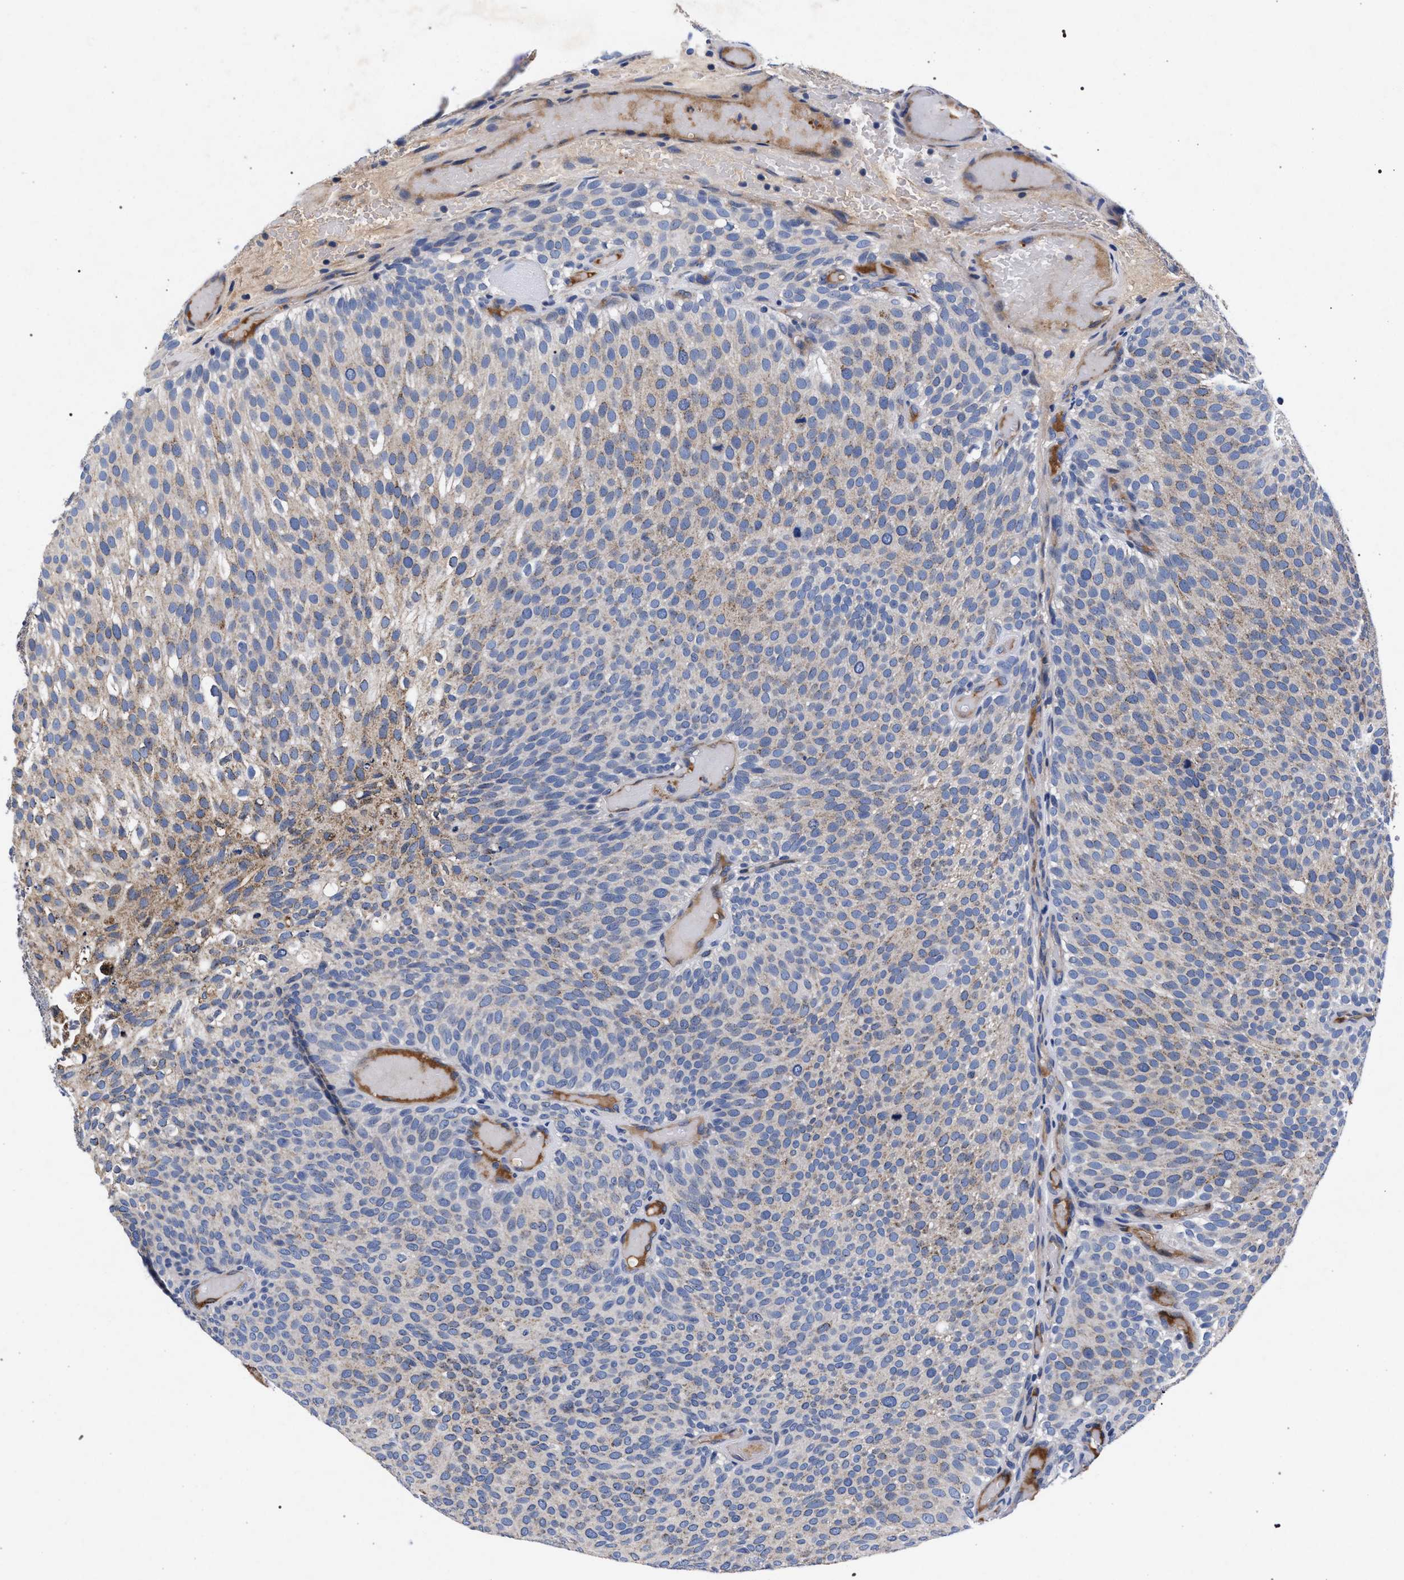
{"staining": {"intensity": "weak", "quantity": "<25%", "location": "cytoplasmic/membranous"}, "tissue": "urothelial cancer", "cell_type": "Tumor cells", "image_type": "cancer", "snomed": [{"axis": "morphology", "description": "Urothelial carcinoma, Low grade"}, {"axis": "topography", "description": "Urinary bladder"}], "caption": "Immunohistochemistry histopathology image of human urothelial cancer stained for a protein (brown), which exhibits no expression in tumor cells.", "gene": "ACOX1", "patient": {"sex": "male", "age": 78}}